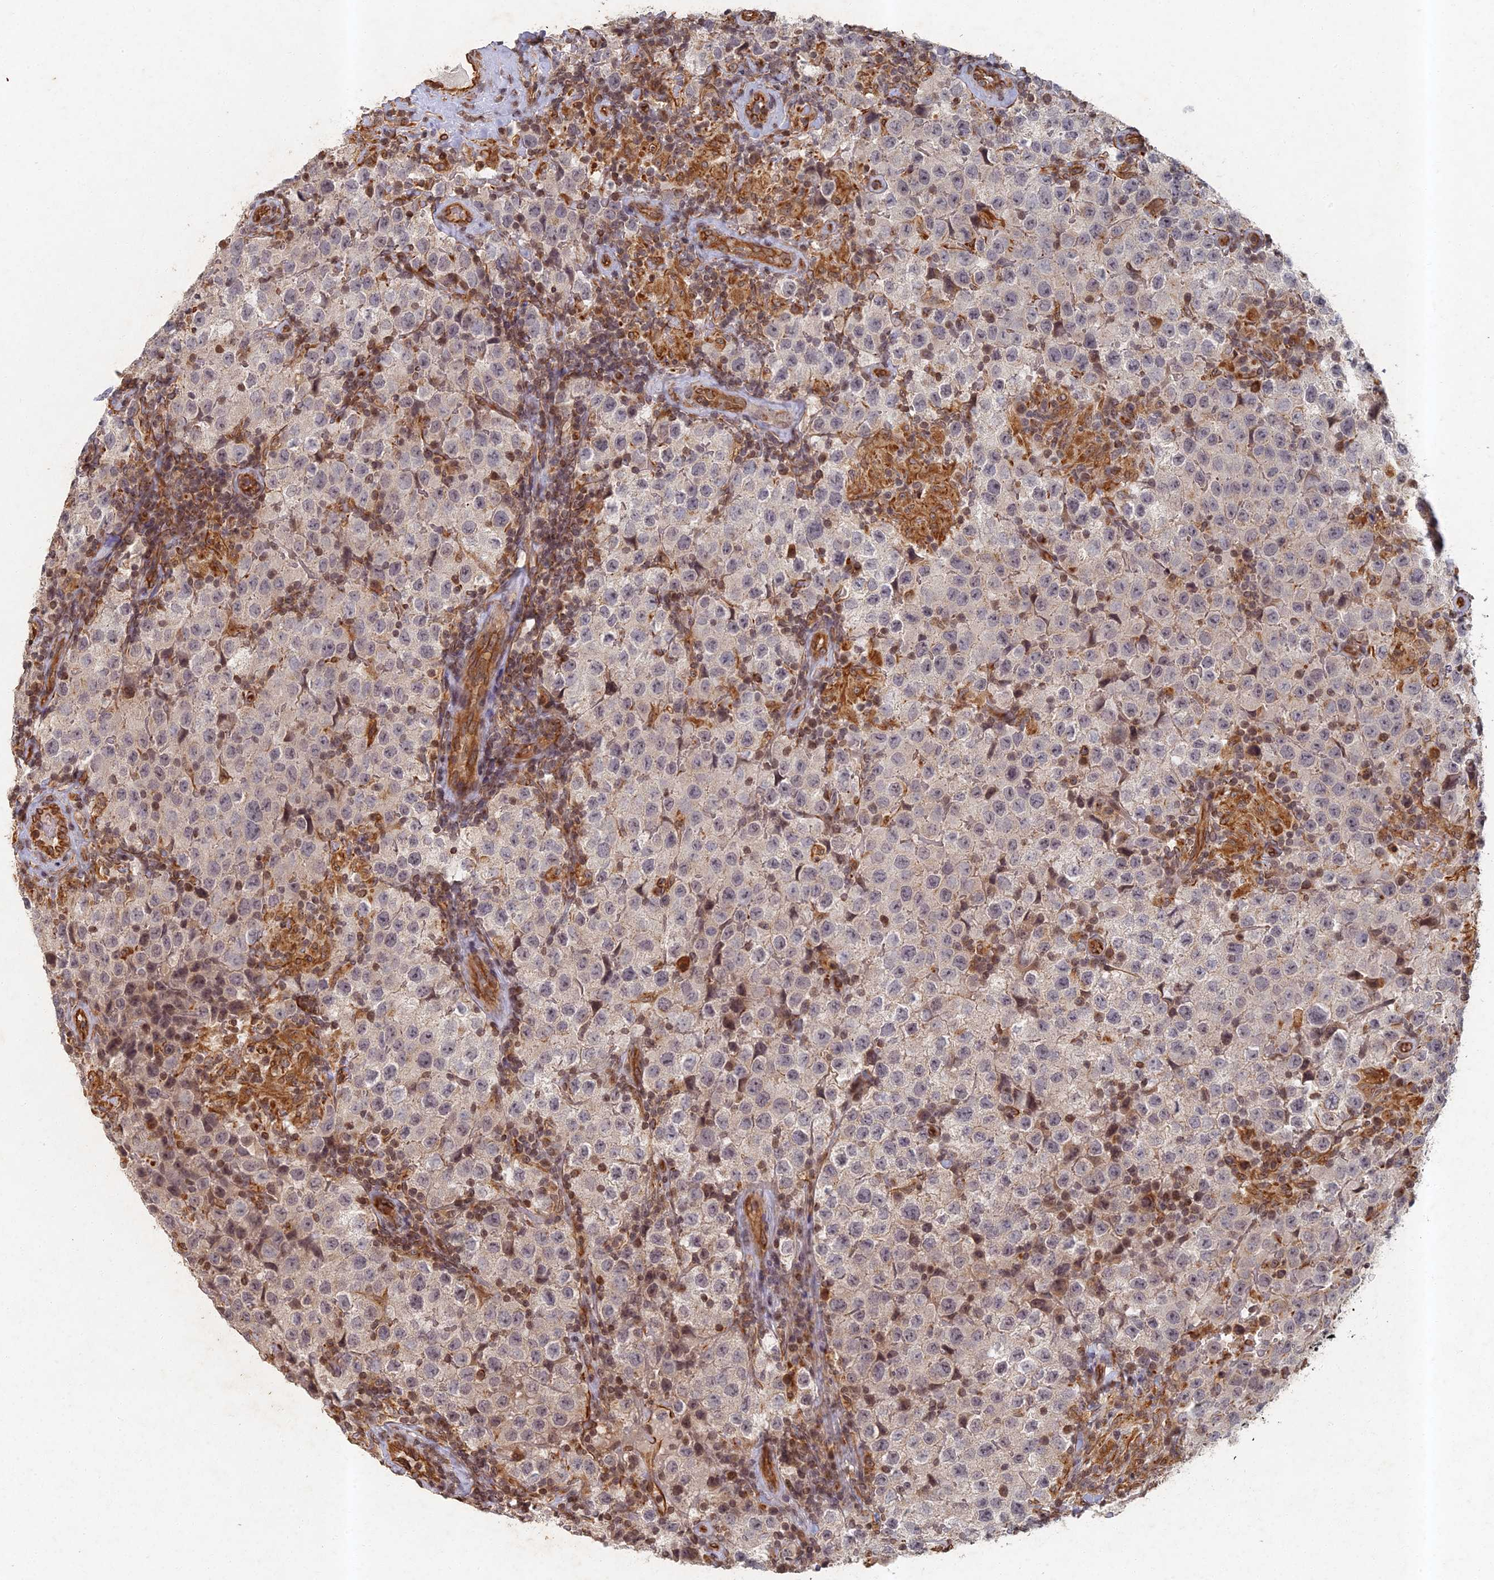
{"staining": {"intensity": "negative", "quantity": "none", "location": "none"}, "tissue": "testis cancer", "cell_type": "Tumor cells", "image_type": "cancer", "snomed": [{"axis": "morphology", "description": "Seminoma, NOS"}, {"axis": "morphology", "description": "Carcinoma, Embryonal, NOS"}, {"axis": "topography", "description": "Testis"}], "caption": "Testis cancer (embryonal carcinoma) was stained to show a protein in brown. There is no significant expression in tumor cells. (DAB (3,3'-diaminobenzidine) immunohistochemistry with hematoxylin counter stain).", "gene": "ABCB10", "patient": {"sex": "male", "age": 41}}